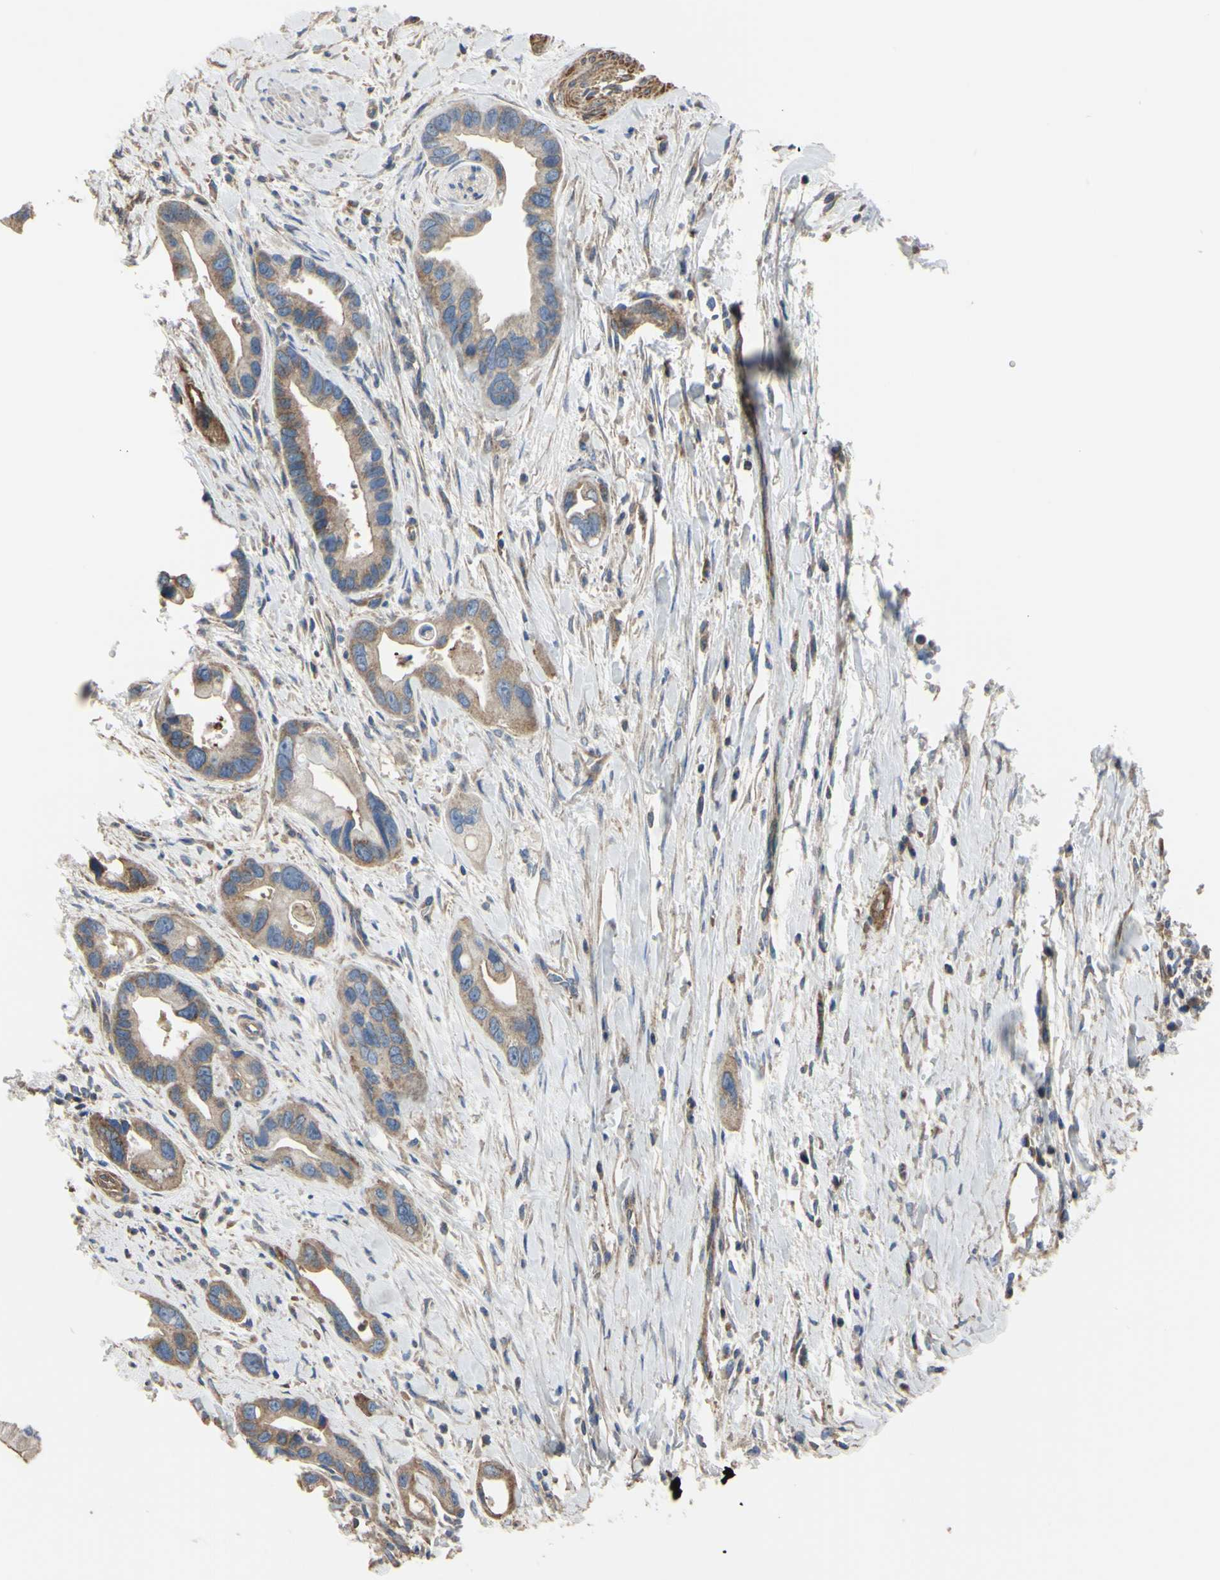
{"staining": {"intensity": "weak", "quantity": ">75%", "location": "cytoplasmic/membranous"}, "tissue": "pancreatic cancer", "cell_type": "Tumor cells", "image_type": "cancer", "snomed": [{"axis": "morphology", "description": "Adenocarcinoma, NOS"}, {"axis": "topography", "description": "Pancreas"}], "caption": "An immunohistochemistry (IHC) micrograph of tumor tissue is shown. Protein staining in brown highlights weak cytoplasmic/membranous positivity in pancreatic cancer within tumor cells.", "gene": "BECN1", "patient": {"sex": "female", "age": 77}}